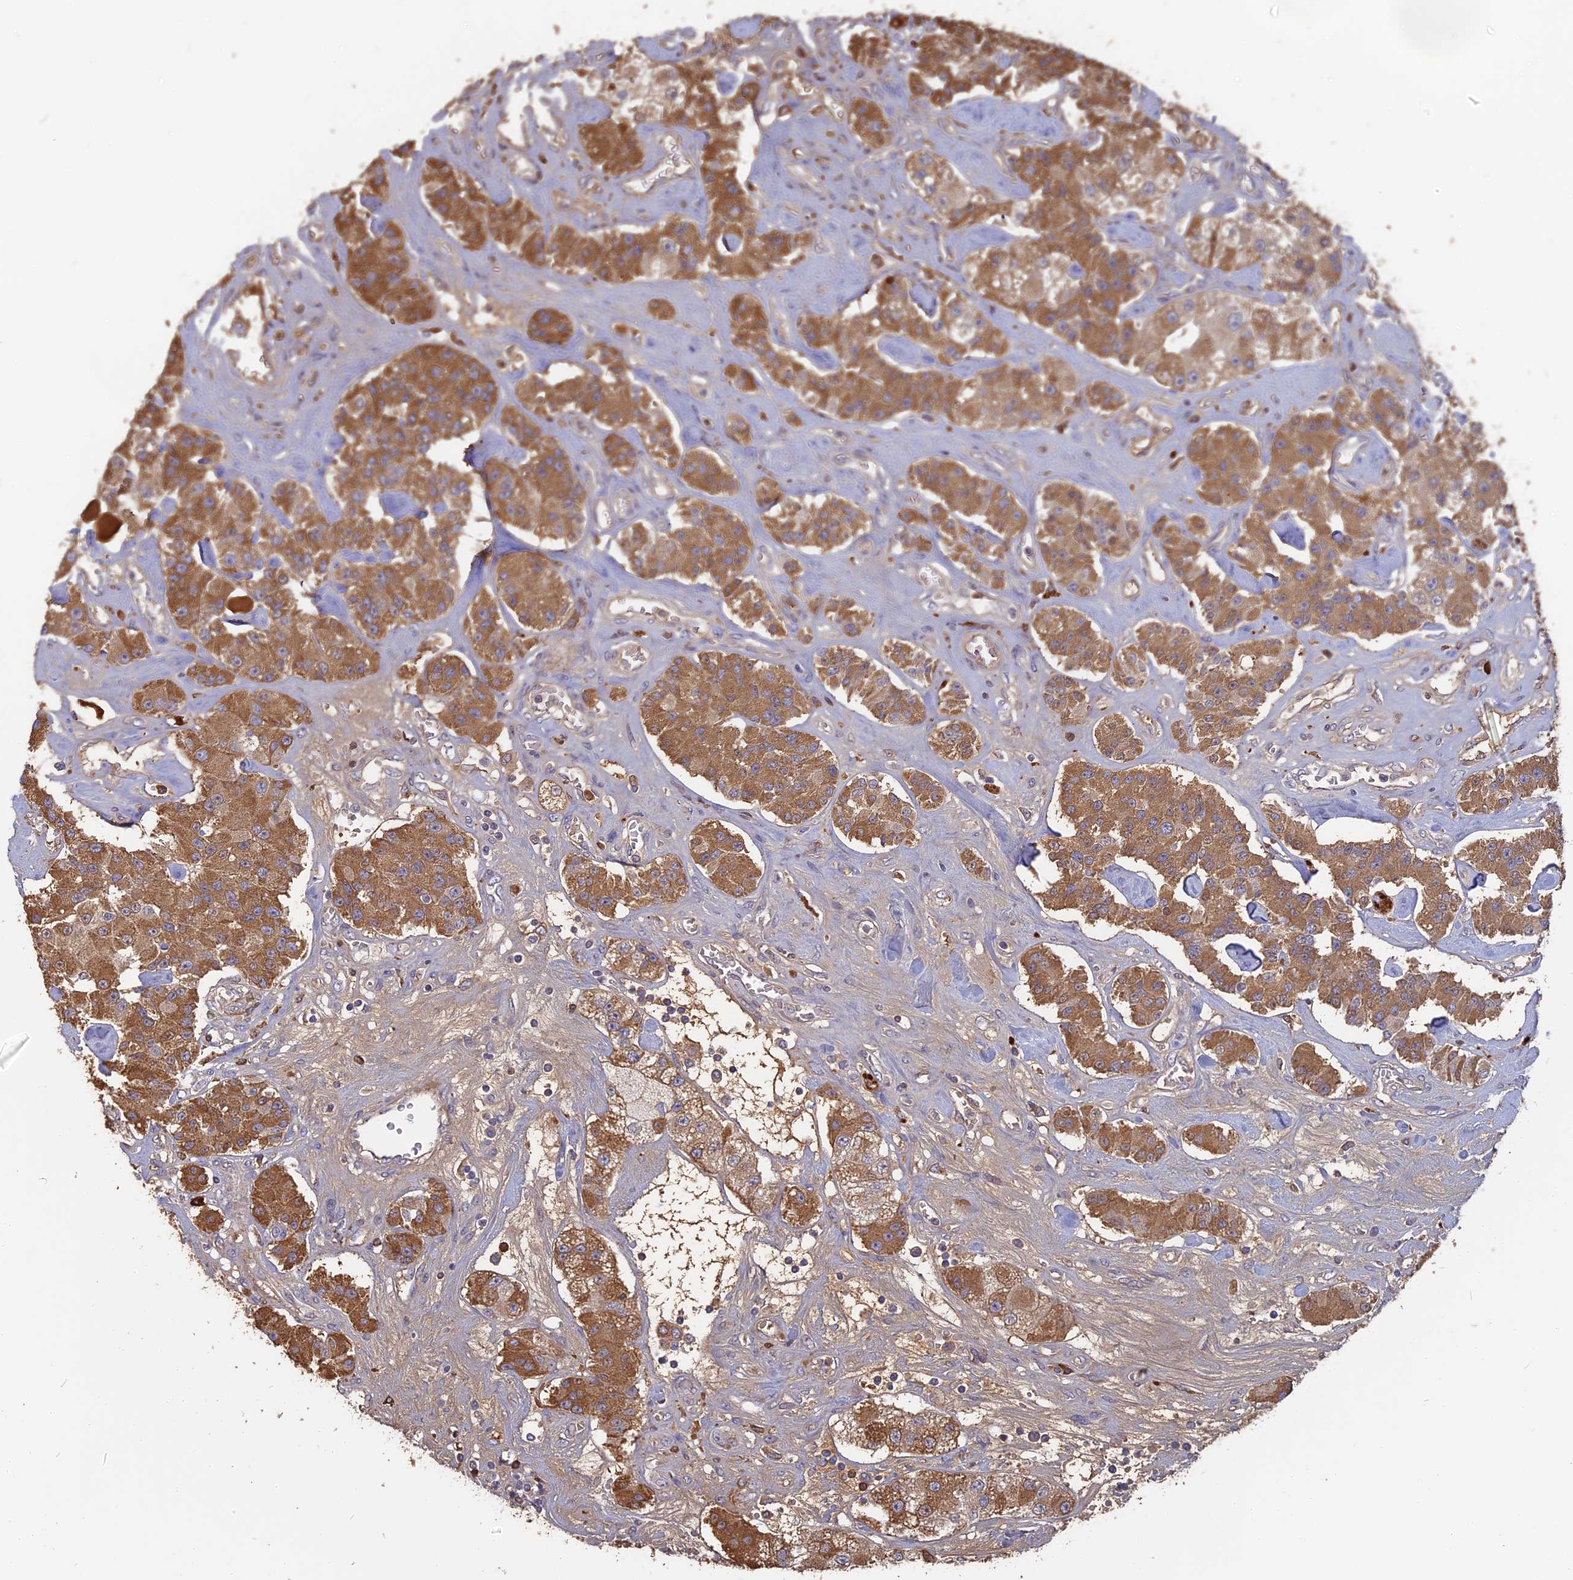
{"staining": {"intensity": "strong", "quantity": ">75%", "location": "cytoplasmic/membranous"}, "tissue": "carcinoid", "cell_type": "Tumor cells", "image_type": "cancer", "snomed": [{"axis": "morphology", "description": "Carcinoid, malignant, NOS"}, {"axis": "topography", "description": "Pancreas"}], "caption": "High-magnification brightfield microscopy of malignant carcinoid stained with DAB (brown) and counterstained with hematoxylin (blue). tumor cells exhibit strong cytoplasmic/membranous staining is appreciated in about>75% of cells.", "gene": "ERMAP", "patient": {"sex": "male", "age": 41}}